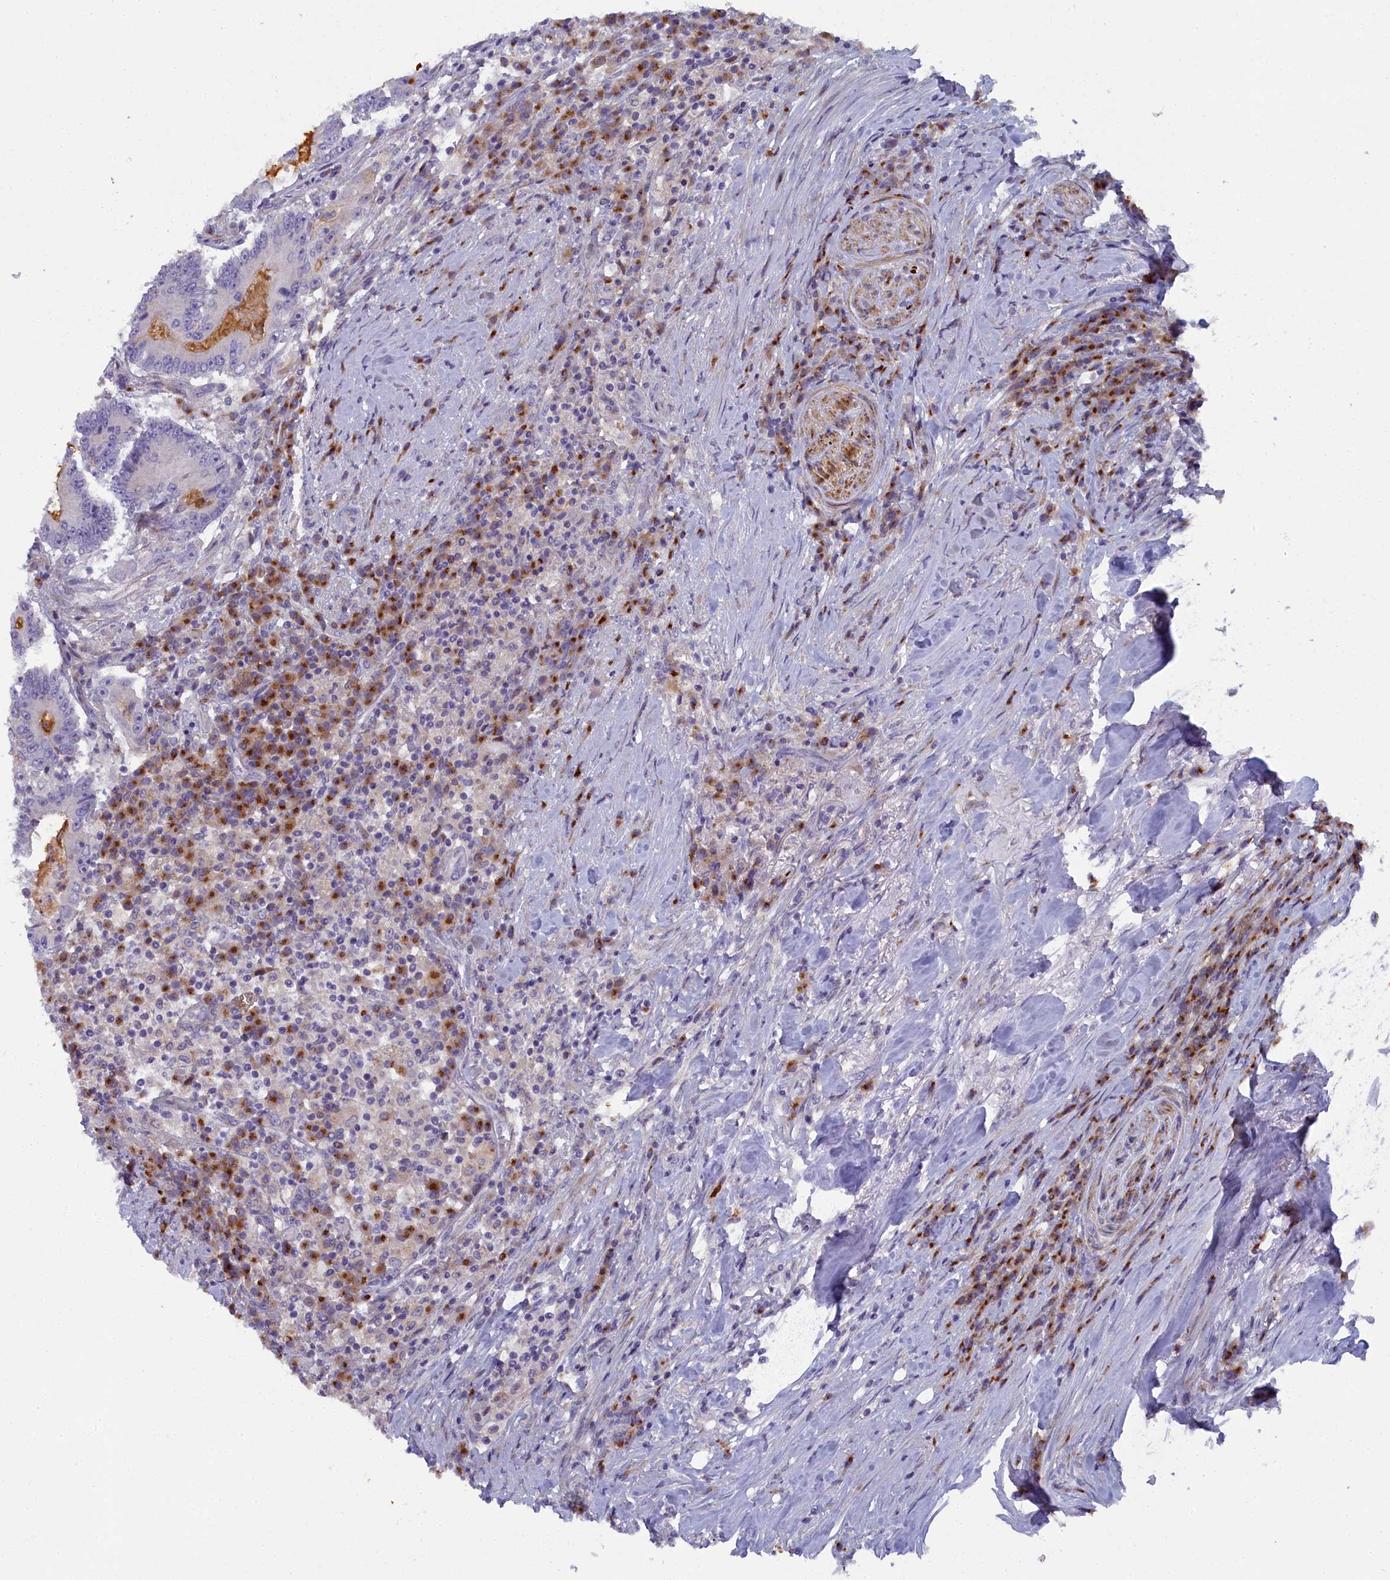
{"staining": {"intensity": "negative", "quantity": "none", "location": "none"}, "tissue": "colorectal cancer", "cell_type": "Tumor cells", "image_type": "cancer", "snomed": [{"axis": "morphology", "description": "Adenocarcinoma, NOS"}, {"axis": "topography", "description": "Colon"}], "caption": "Immunohistochemistry photomicrograph of neoplastic tissue: human colorectal adenocarcinoma stained with DAB displays no significant protein staining in tumor cells.", "gene": "B9D2", "patient": {"sex": "male", "age": 83}}